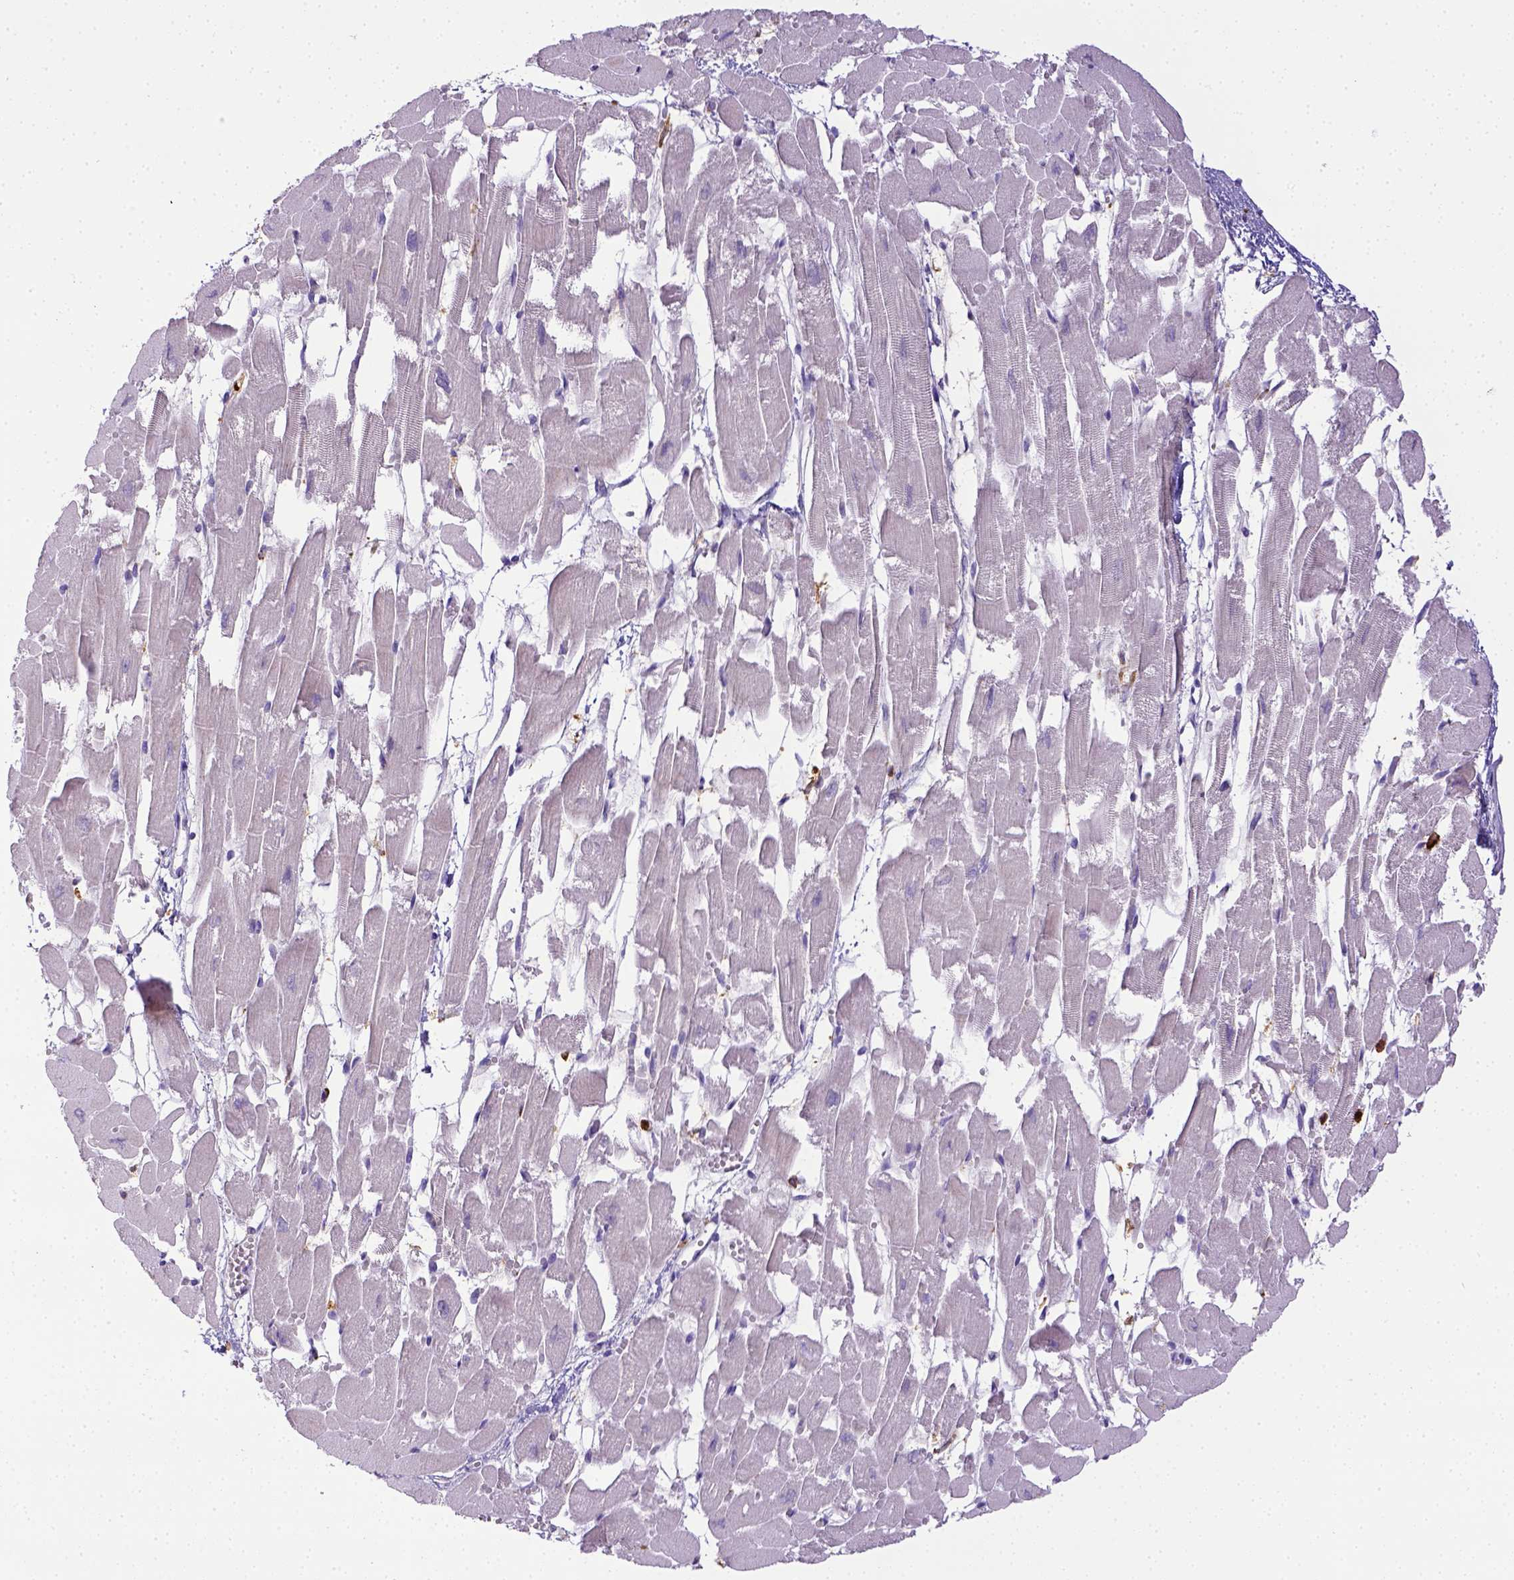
{"staining": {"intensity": "negative", "quantity": "none", "location": "none"}, "tissue": "heart muscle", "cell_type": "Cardiomyocytes", "image_type": "normal", "snomed": [{"axis": "morphology", "description": "Normal tissue, NOS"}, {"axis": "topography", "description": "Heart"}], "caption": "Immunohistochemistry (IHC) of normal heart muscle demonstrates no staining in cardiomyocytes.", "gene": "ITGAM", "patient": {"sex": "female", "age": 52}}